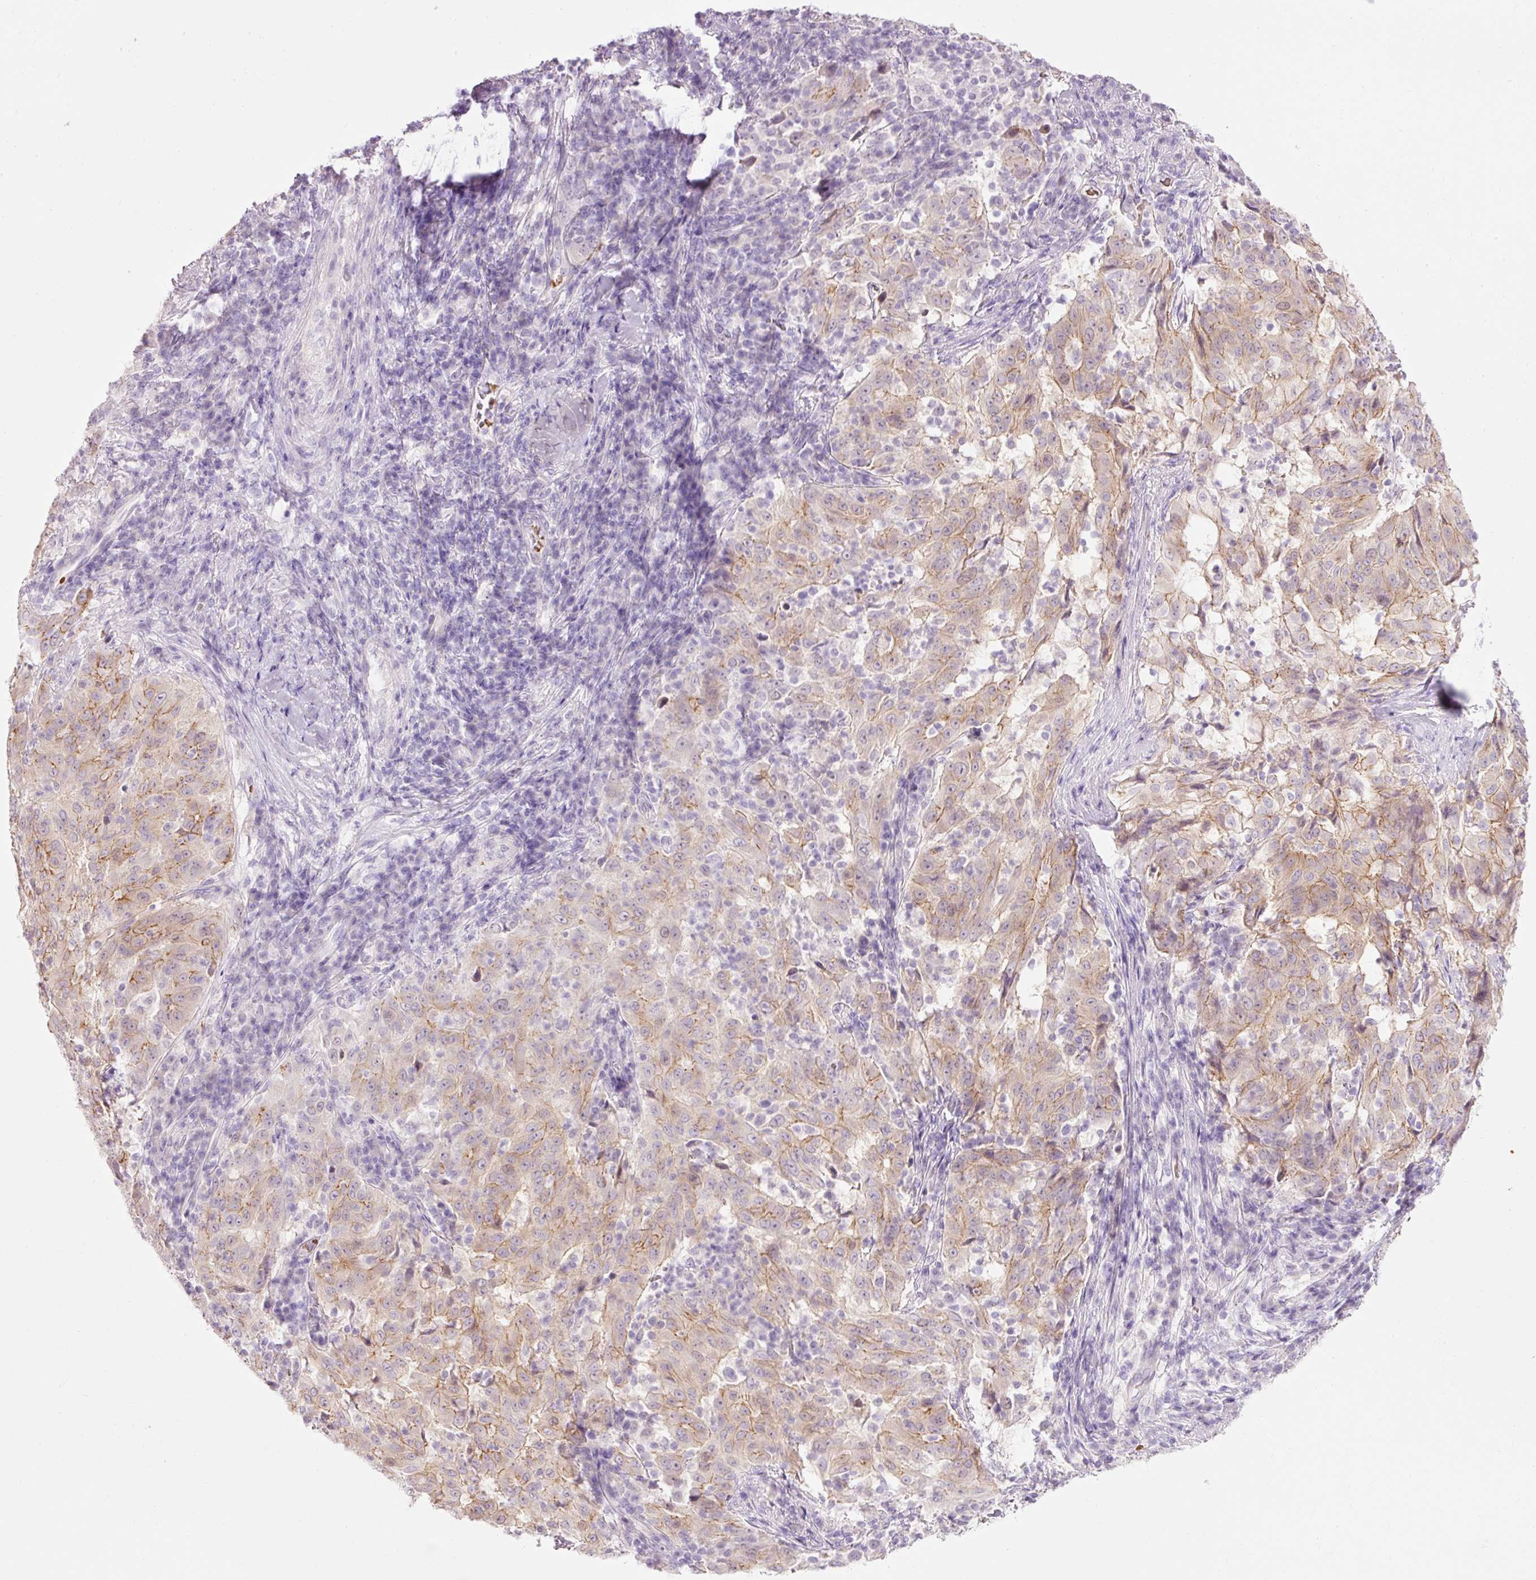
{"staining": {"intensity": "moderate", "quantity": "25%-75%", "location": "cytoplasmic/membranous"}, "tissue": "pancreatic cancer", "cell_type": "Tumor cells", "image_type": "cancer", "snomed": [{"axis": "morphology", "description": "Adenocarcinoma, NOS"}, {"axis": "topography", "description": "Pancreas"}], "caption": "Pancreatic cancer (adenocarcinoma) stained for a protein shows moderate cytoplasmic/membranous positivity in tumor cells.", "gene": "DHRS11", "patient": {"sex": "male", "age": 63}}